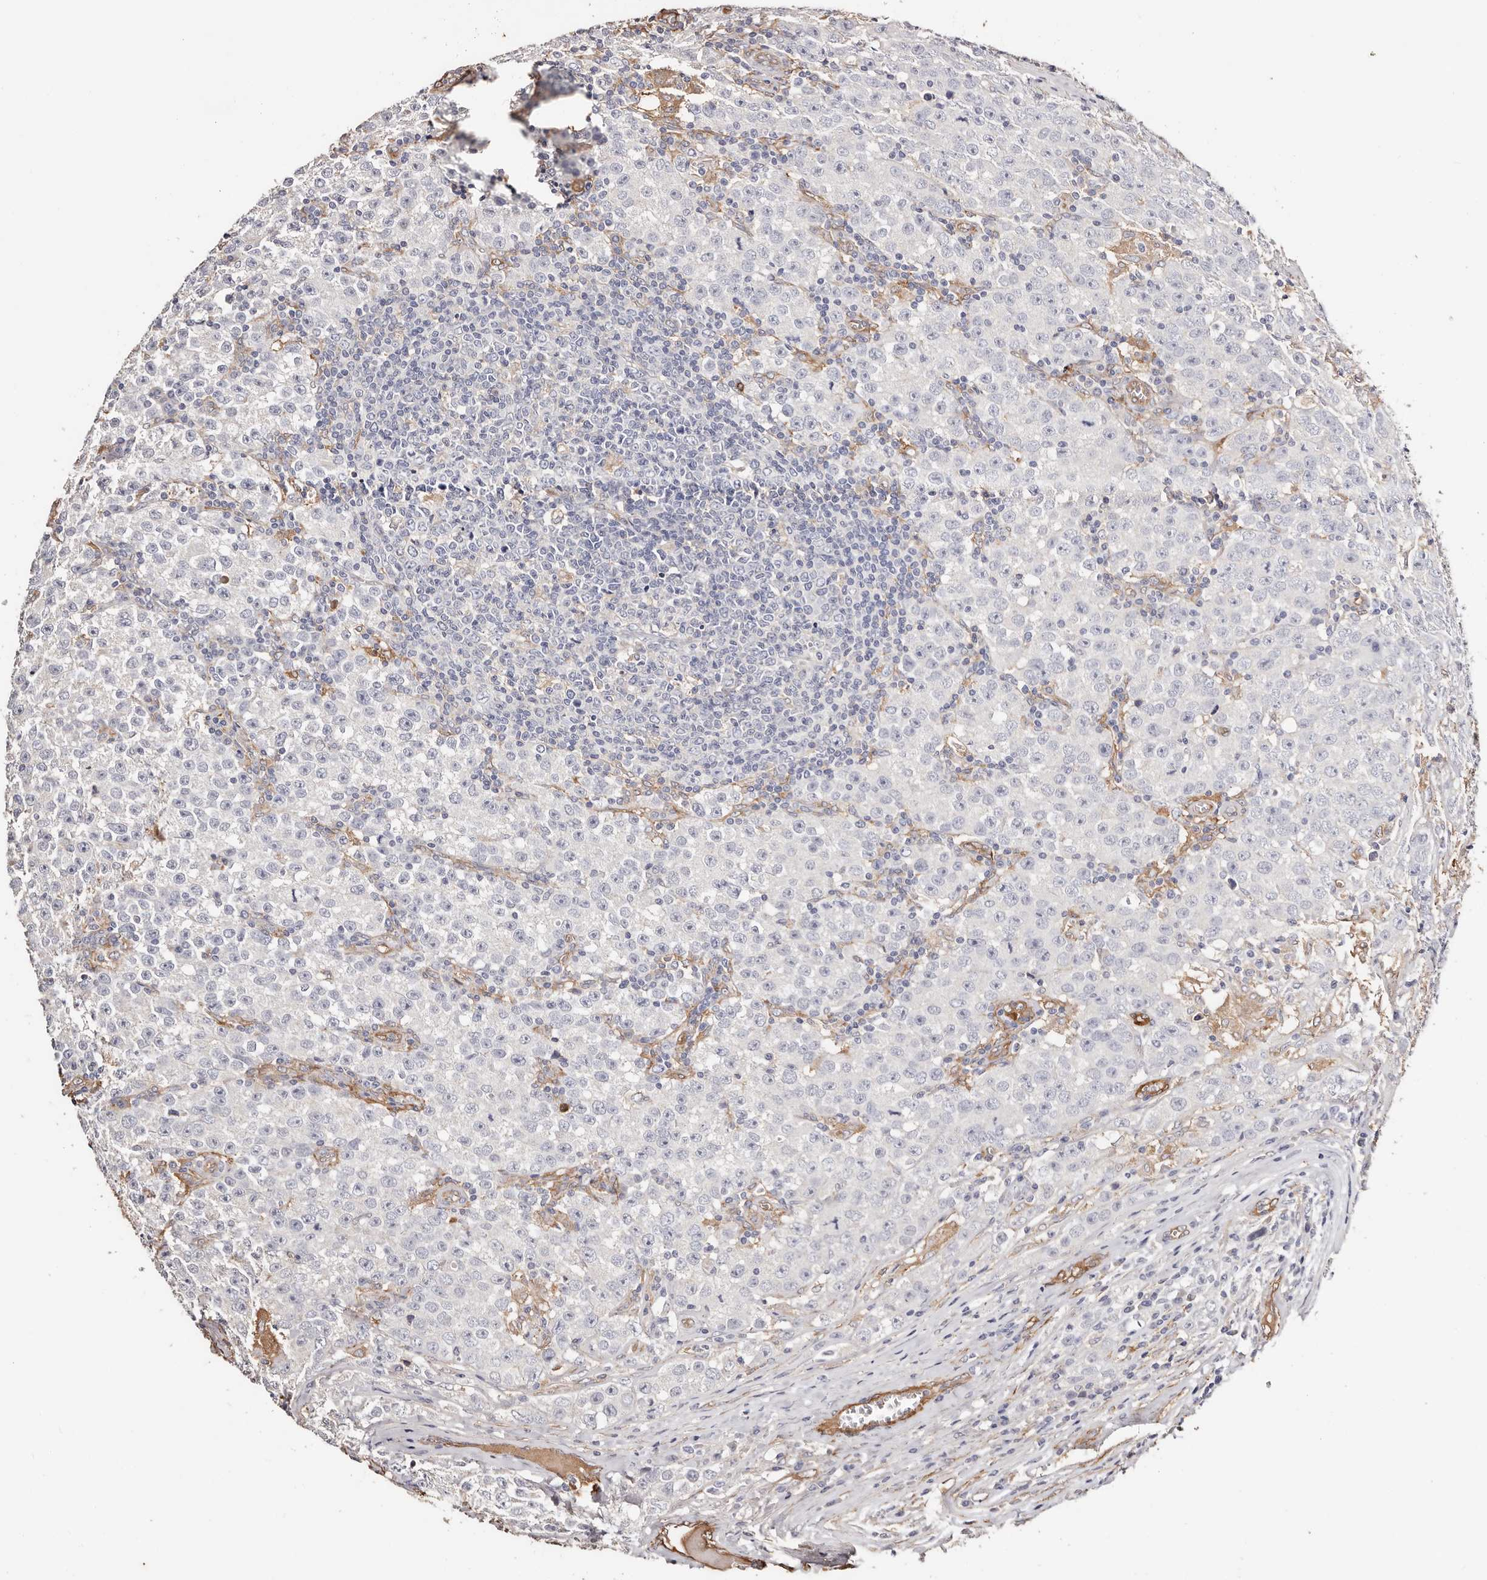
{"staining": {"intensity": "negative", "quantity": "none", "location": "none"}, "tissue": "testis cancer", "cell_type": "Tumor cells", "image_type": "cancer", "snomed": [{"axis": "morphology", "description": "Seminoma, NOS"}, {"axis": "morphology", "description": "Carcinoma, Embryonal, NOS"}, {"axis": "topography", "description": "Testis"}], "caption": "High power microscopy photomicrograph of an immunohistochemistry (IHC) micrograph of testis seminoma, revealing no significant staining in tumor cells.", "gene": "TGM2", "patient": {"sex": "male", "age": 43}}